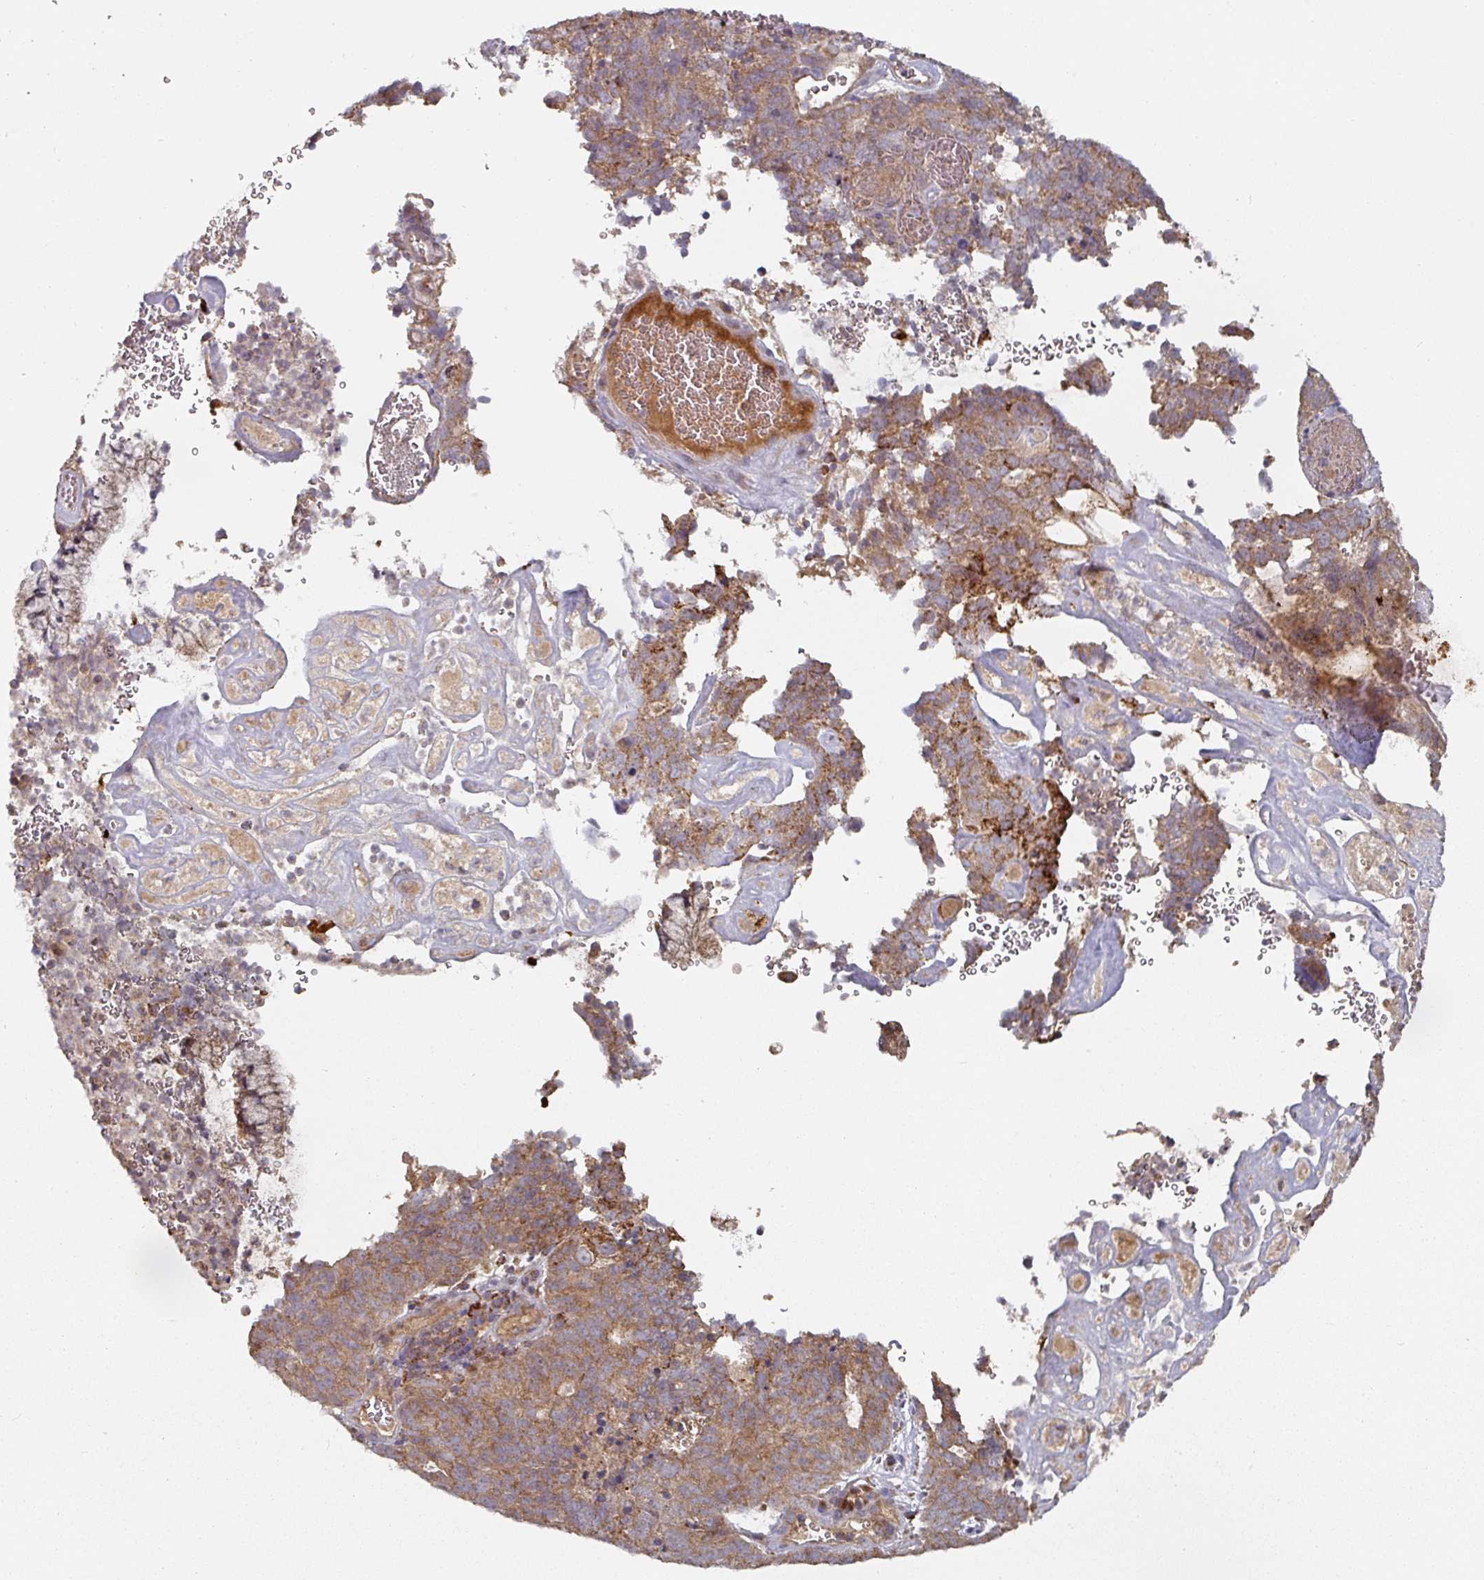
{"staining": {"intensity": "moderate", "quantity": ">75%", "location": "cytoplasmic/membranous"}, "tissue": "cervical cancer", "cell_type": "Tumor cells", "image_type": "cancer", "snomed": [{"axis": "morphology", "description": "Adenocarcinoma, NOS"}, {"axis": "topography", "description": "Cervix"}], "caption": "A brown stain shows moderate cytoplasmic/membranous staining of a protein in cervical cancer (adenocarcinoma) tumor cells.", "gene": "DNAJC7", "patient": {"sex": "female", "age": 38}}